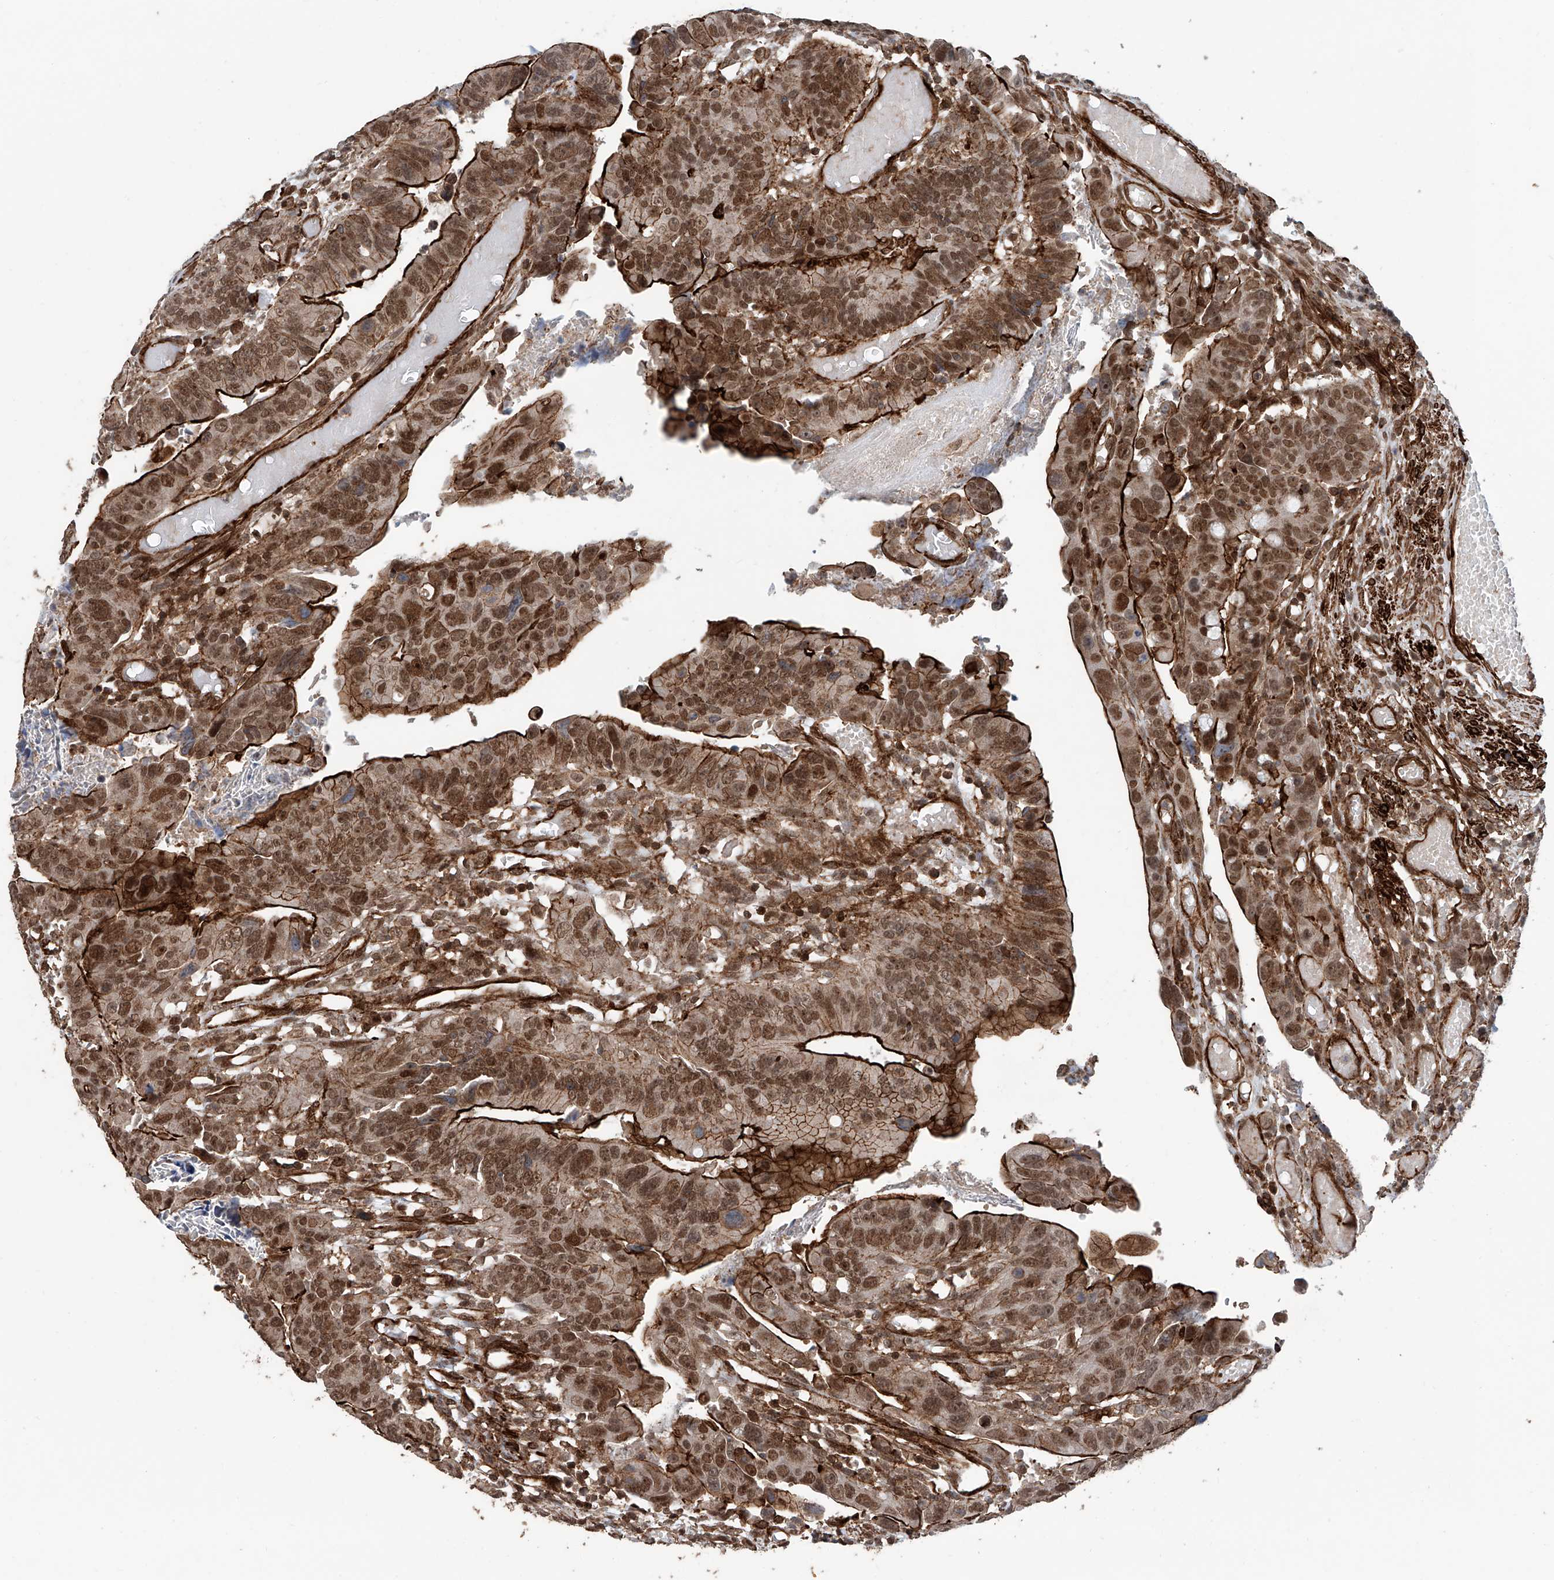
{"staining": {"intensity": "moderate", "quantity": ">75%", "location": "cytoplasmic/membranous,nuclear"}, "tissue": "colorectal cancer", "cell_type": "Tumor cells", "image_type": "cancer", "snomed": [{"axis": "morphology", "description": "Adenocarcinoma, NOS"}, {"axis": "topography", "description": "Rectum"}], "caption": "Immunohistochemistry (DAB (3,3'-diaminobenzidine)) staining of adenocarcinoma (colorectal) displays moderate cytoplasmic/membranous and nuclear protein staining in approximately >75% of tumor cells.", "gene": "SDE2", "patient": {"sex": "female", "age": 65}}